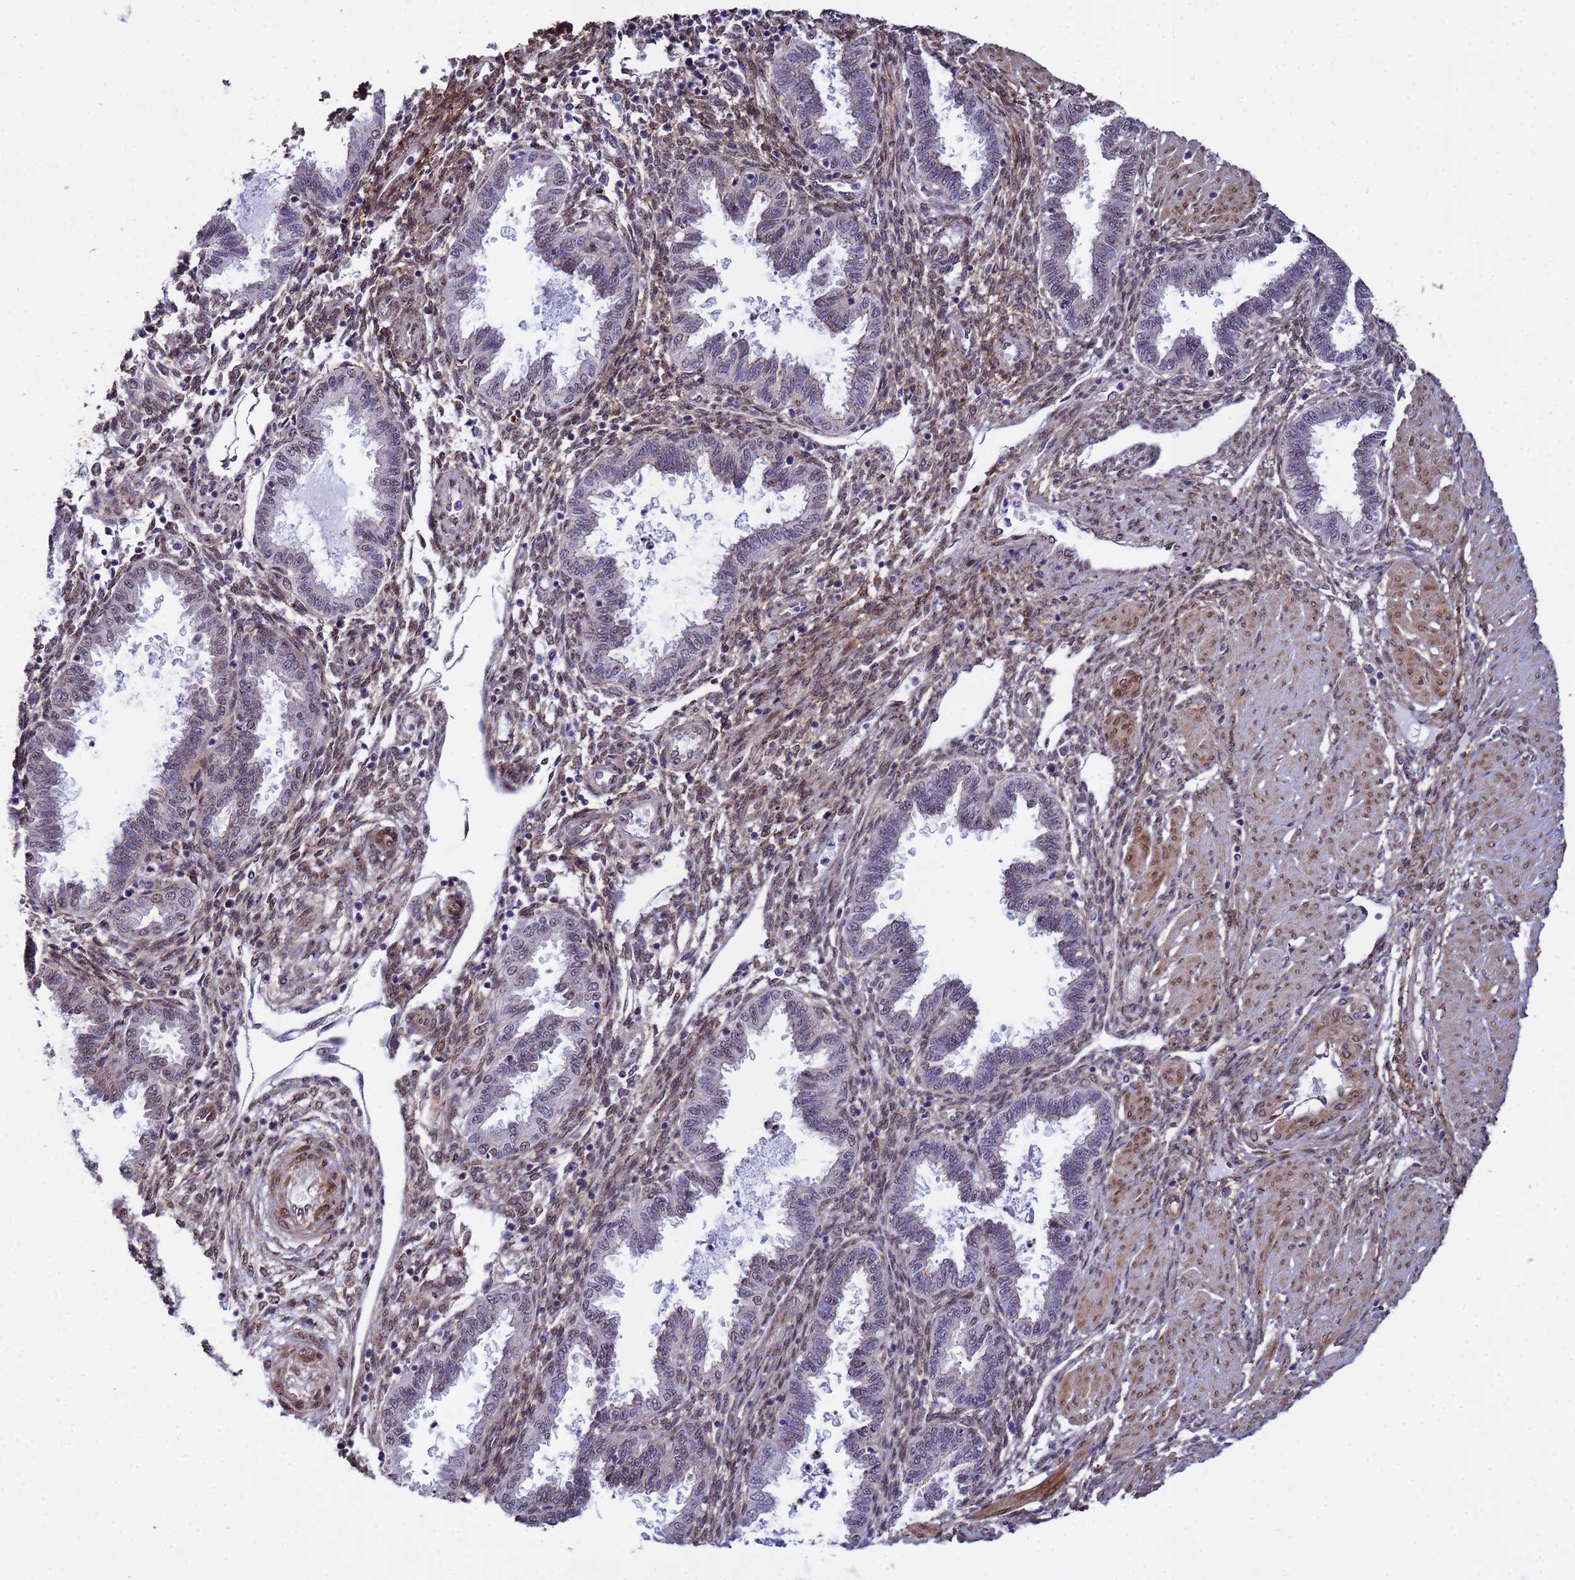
{"staining": {"intensity": "moderate", "quantity": "25%-75%", "location": "cytoplasmic/membranous,nuclear"}, "tissue": "endometrium", "cell_type": "Cells in endometrial stroma", "image_type": "normal", "snomed": [{"axis": "morphology", "description": "Normal tissue, NOS"}, {"axis": "topography", "description": "Endometrium"}], "caption": "Endometrium stained with DAB immunohistochemistry demonstrates medium levels of moderate cytoplasmic/membranous,nuclear positivity in about 25%-75% of cells in endometrial stroma.", "gene": "TRIP6", "patient": {"sex": "female", "age": 33}}